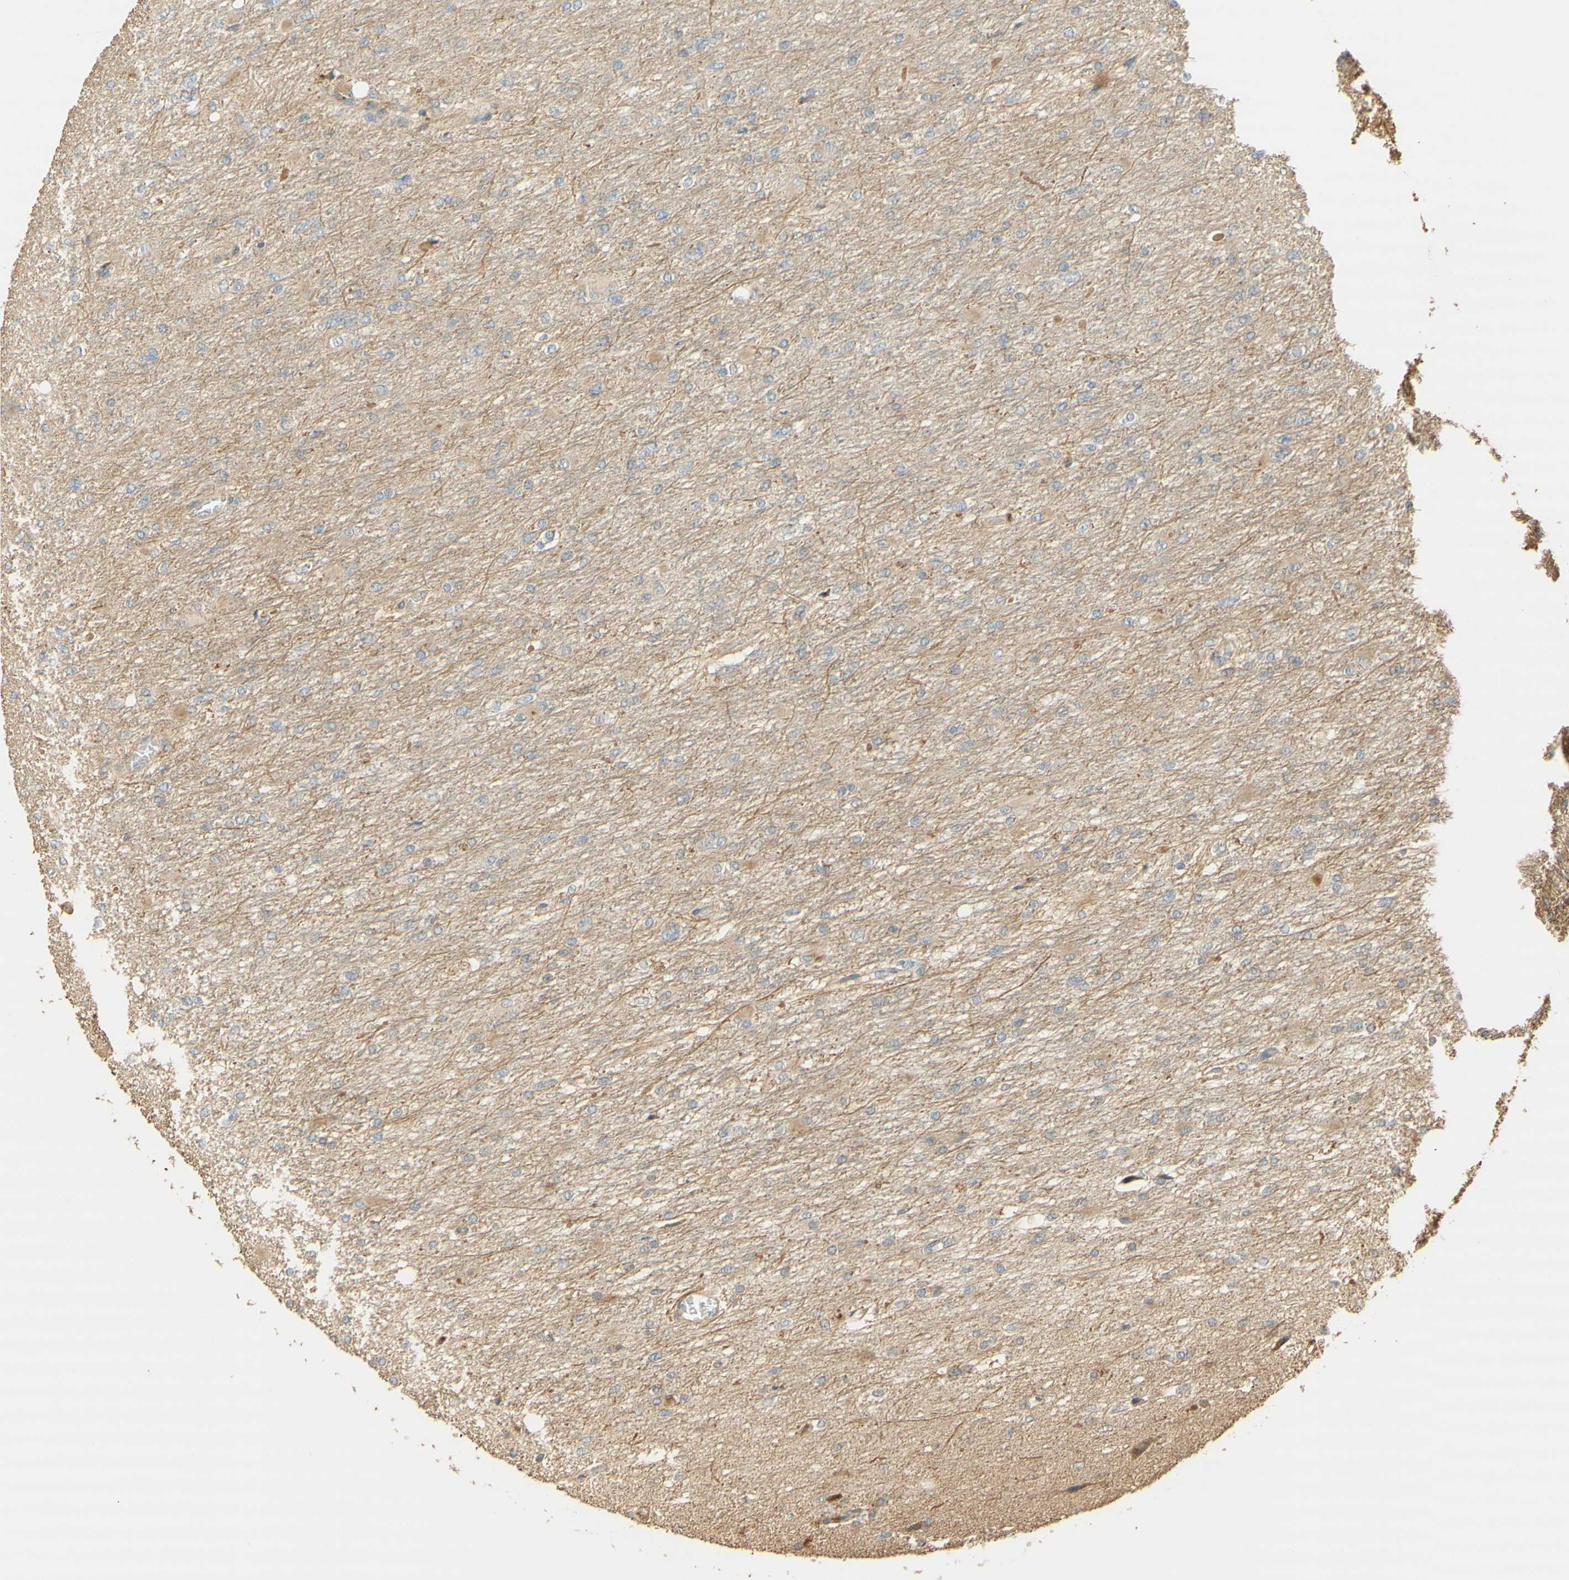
{"staining": {"intensity": "negative", "quantity": "none", "location": "none"}, "tissue": "glioma", "cell_type": "Tumor cells", "image_type": "cancer", "snomed": [{"axis": "morphology", "description": "Glioma, malignant, High grade"}, {"axis": "topography", "description": "Cerebral cortex"}], "caption": "Tumor cells are negative for protein expression in human glioma.", "gene": "AGER", "patient": {"sex": "female", "age": 36}}